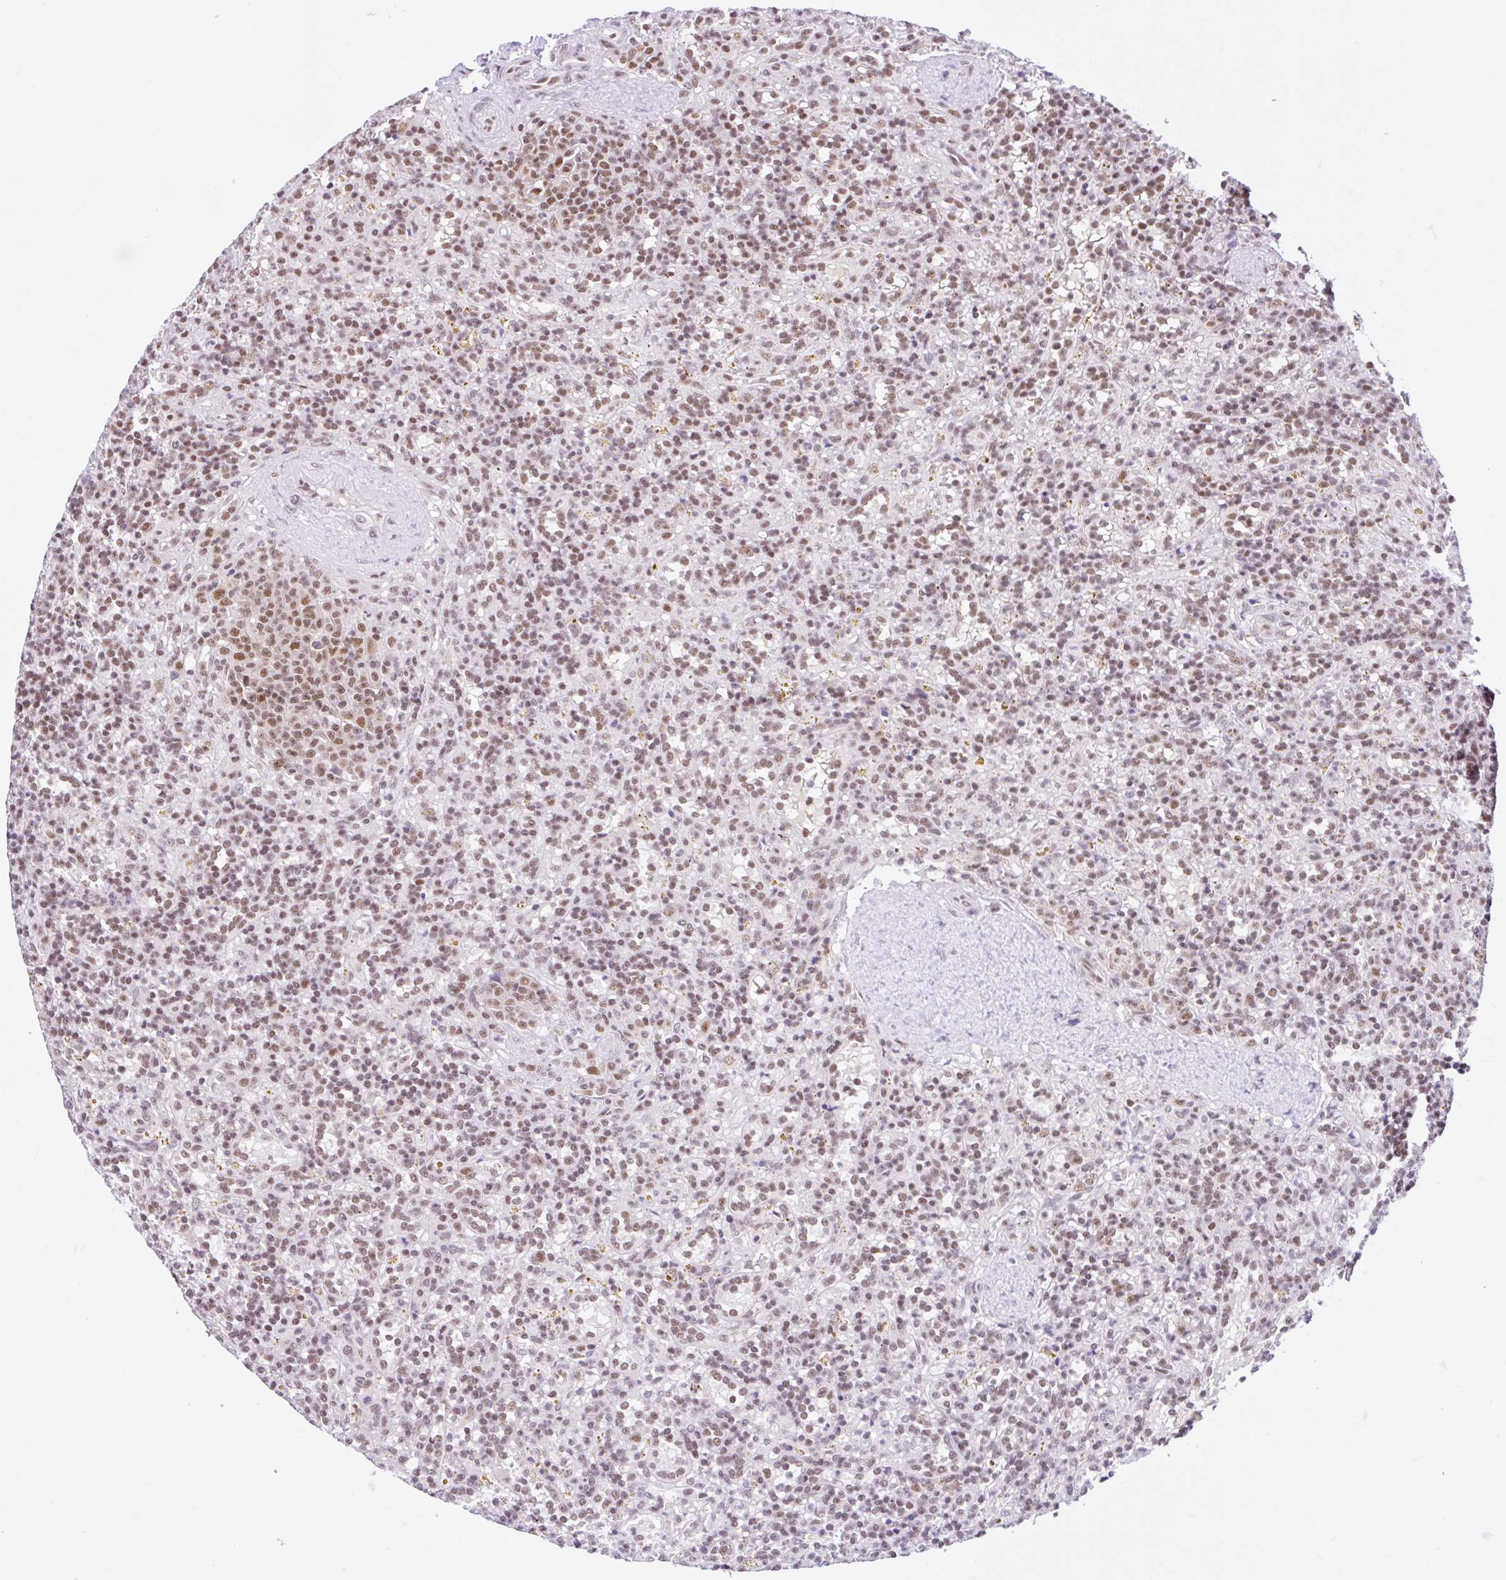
{"staining": {"intensity": "weak", "quantity": "25%-75%", "location": "nuclear"}, "tissue": "lymphoma", "cell_type": "Tumor cells", "image_type": "cancer", "snomed": [{"axis": "morphology", "description": "Malignant lymphoma, non-Hodgkin's type, Low grade"}, {"axis": "topography", "description": "Spleen"}], "caption": "Immunohistochemistry (IHC) image of neoplastic tissue: lymphoma stained using immunohistochemistry (IHC) demonstrates low levels of weak protein expression localized specifically in the nuclear of tumor cells, appearing as a nuclear brown color.", "gene": "CCDC12", "patient": {"sex": "male", "age": 67}}